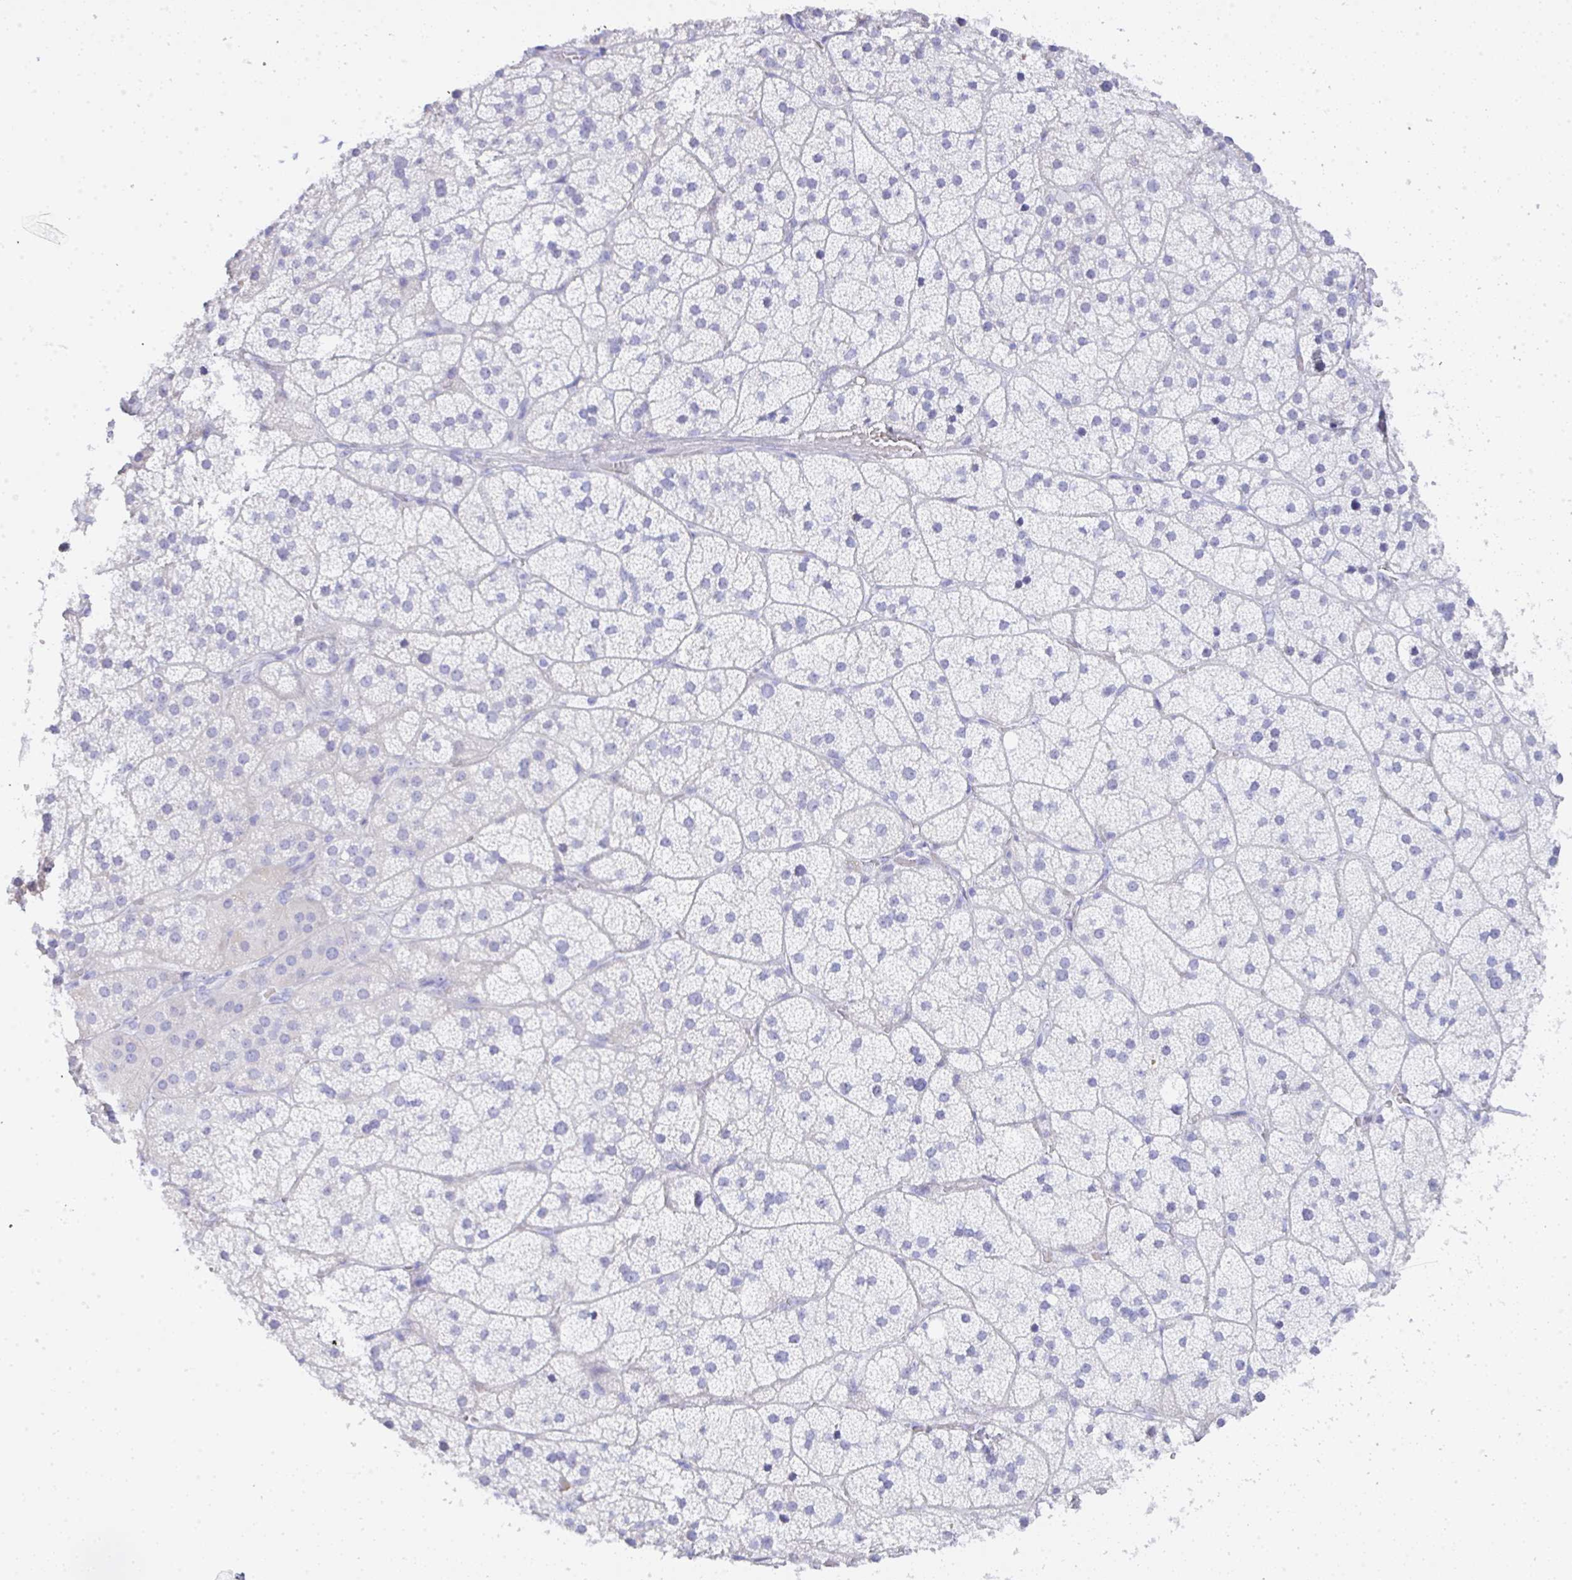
{"staining": {"intensity": "negative", "quantity": "none", "location": "none"}, "tissue": "adrenal gland", "cell_type": "Glandular cells", "image_type": "normal", "snomed": [{"axis": "morphology", "description": "Normal tissue, NOS"}, {"axis": "topography", "description": "Adrenal gland"}], "caption": "Immunohistochemistry image of normal adrenal gland: human adrenal gland stained with DAB (3,3'-diaminobenzidine) shows no significant protein positivity in glandular cells. (DAB (3,3'-diaminobenzidine) immunohistochemistry with hematoxylin counter stain).", "gene": "SEL1L2", "patient": {"sex": "male", "age": 57}}